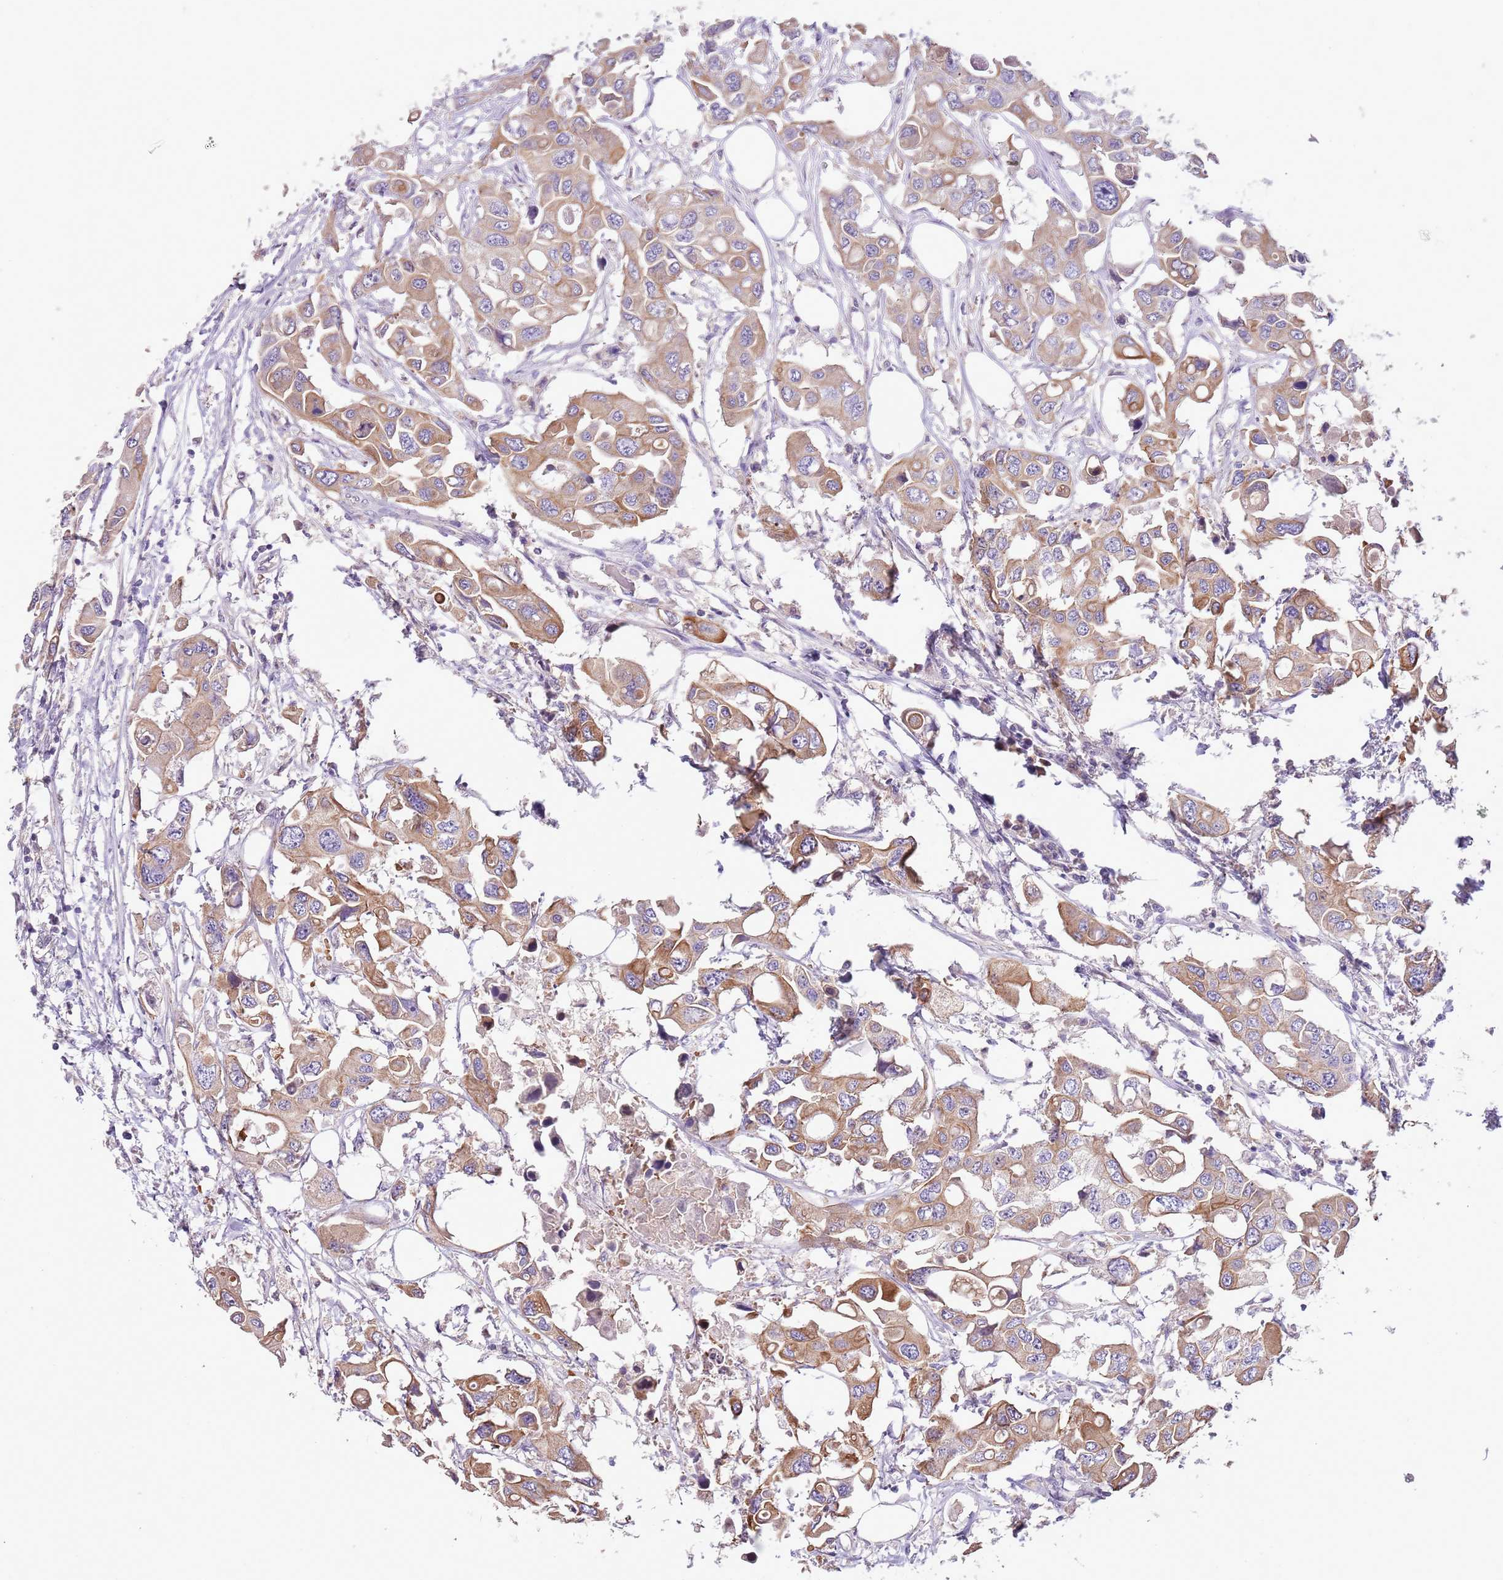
{"staining": {"intensity": "moderate", "quantity": ">75%", "location": "cytoplasmic/membranous"}, "tissue": "colorectal cancer", "cell_type": "Tumor cells", "image_type": "cancer", "snomed": [{"axis": "morphology", "description": "Adenocarcinoma, NOS"}, {"axis": "topography", "description": "Colon"}], "caption": "Immunohistochemical staining of adenocarcinoma (colorectal) shows moderate cytoplasmic/membranous protein expression in approximately >75% of tumor cells.", "gene": "HES3", "patient": {"sex": "male", "age": 77}}